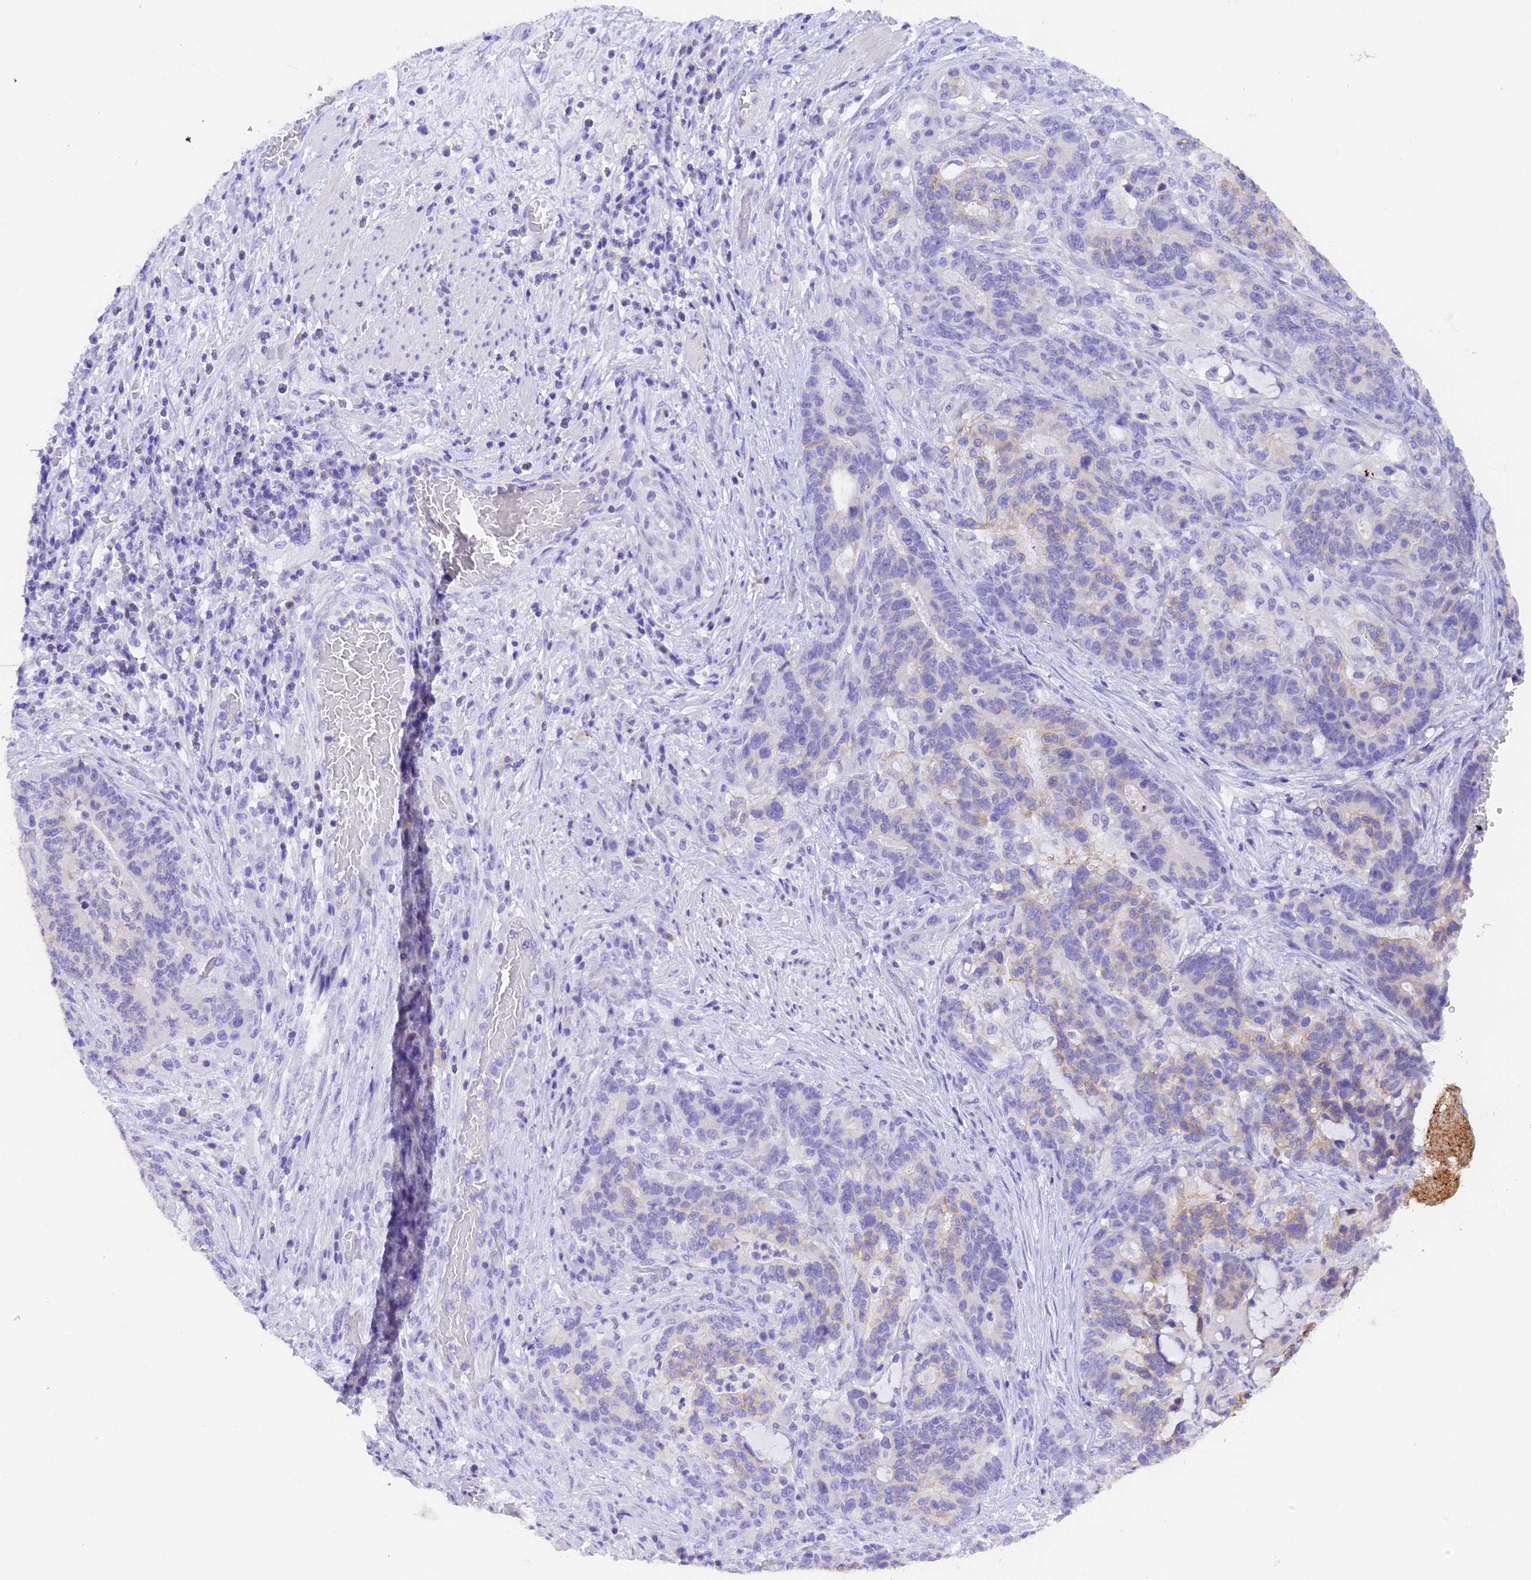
{"staining": {"intensity": "weak", "quantity": "<25%", "location": "cytoplasmic/membranous"}, "tissue": "stomach cancer", "cell_type": "Tumor cells", "image_type": "cancer", "snomed": [{"axis": "morphology", "description": "Normal tissue, NOS"}, {"axis": "morphology", "description": "Adenocarcinoma, NOS"}, {"axis": "topography", "description": "Stomach"}], "caption": "Histopathology image shows no significant protein expression in tumor cells of stomach cancer (adenocarcinoma).", "gene": "COL6A5", "patient": {"sex": "female", "age": 64}}